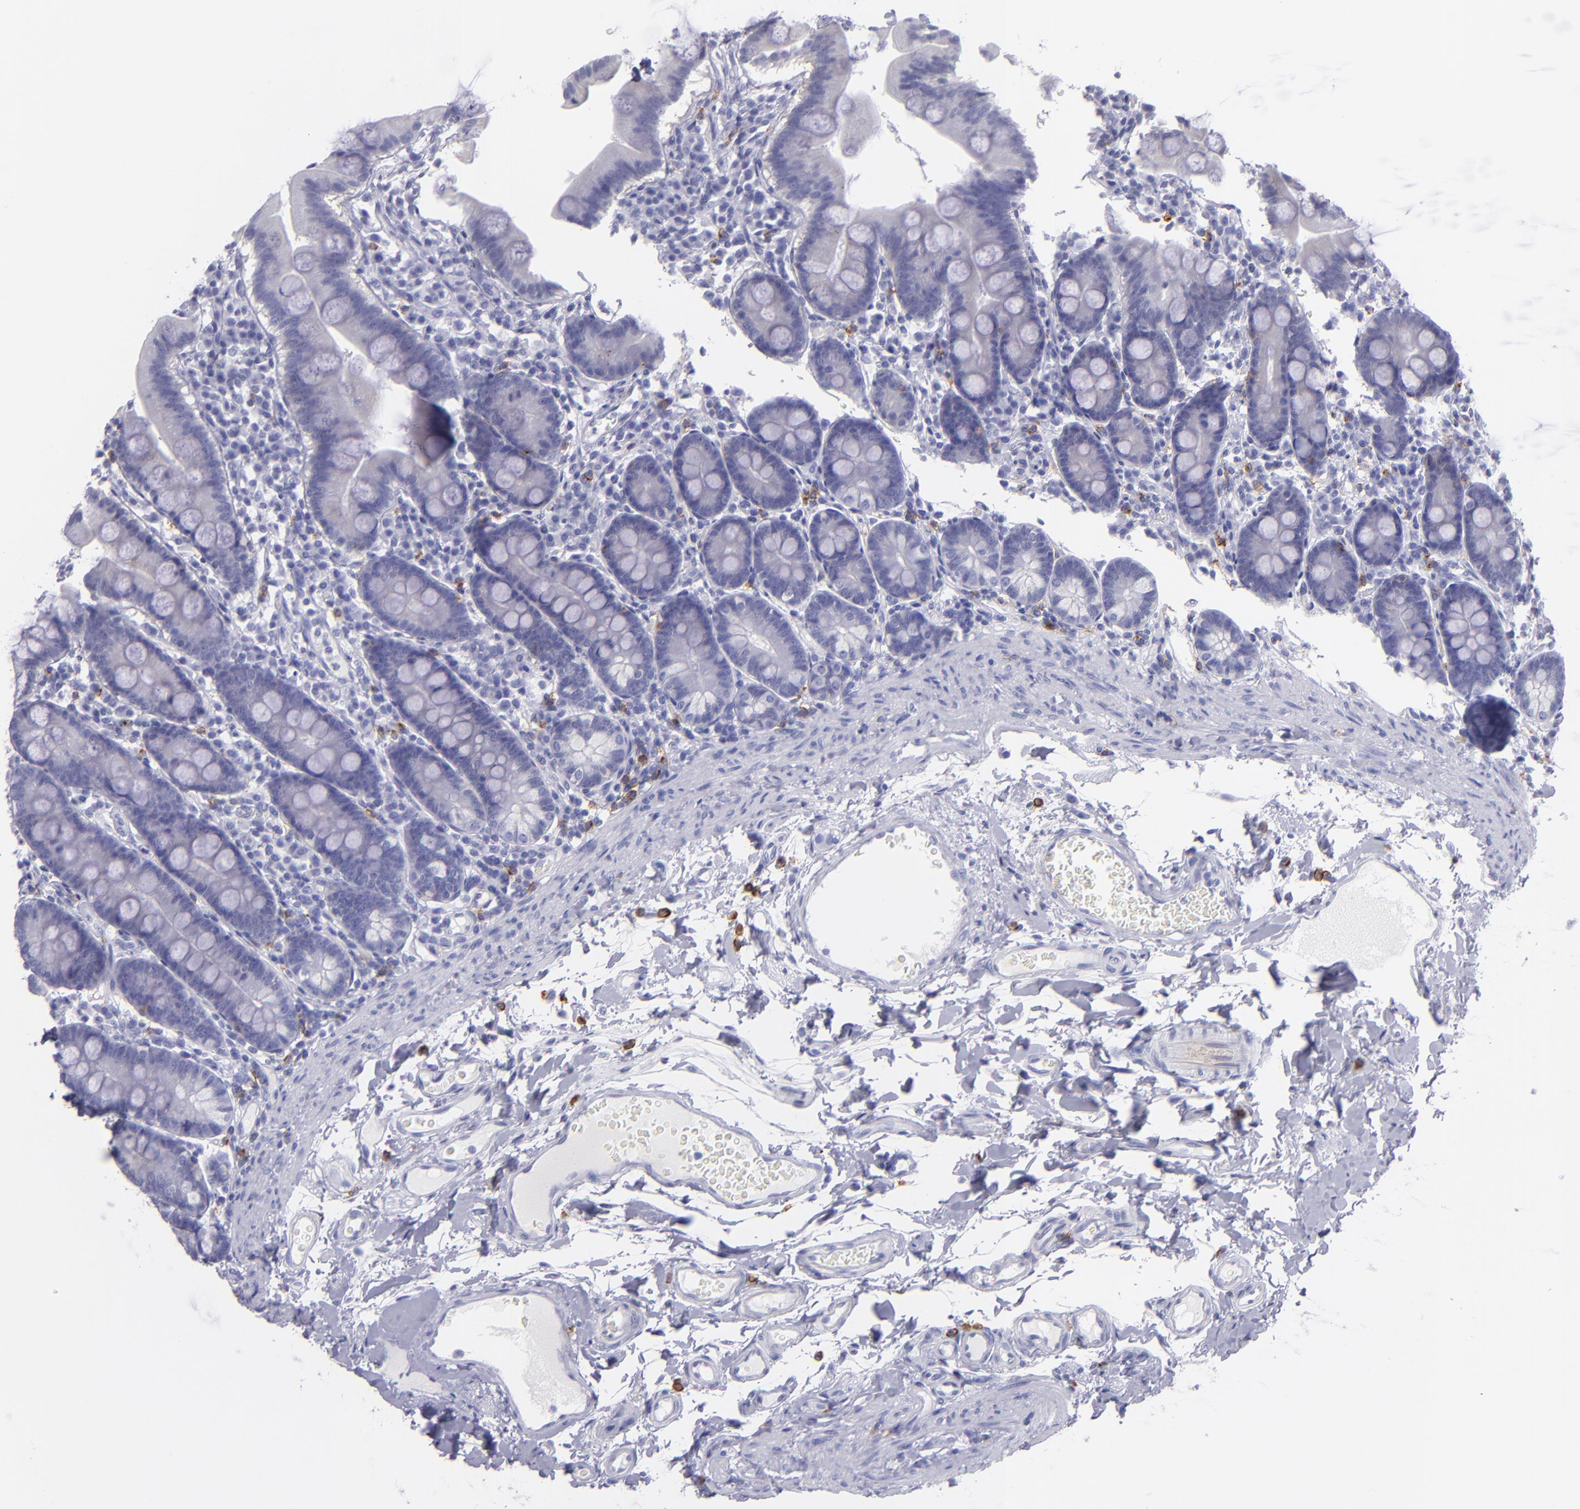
{"staining": {"intensity": "negative", "quantity": "none", "location": "none"}, "tissue": "duodenum", "cell_type": "Glandular cells", "image_type": "normal", "snomed": [{"axis": "morphology", "description": "Normal tissue, NOS"}, {"axis": "topography", "description": "Duodenum"}], "caption": "Duodenum was stained to show a protein in brown. There is no significant positivity in glandular cells. (DAB (3,3'-diaminobenzidine) IHC, high magnification).", "gene": "CD82", "patient": {"sex": "male", "age": 50}}